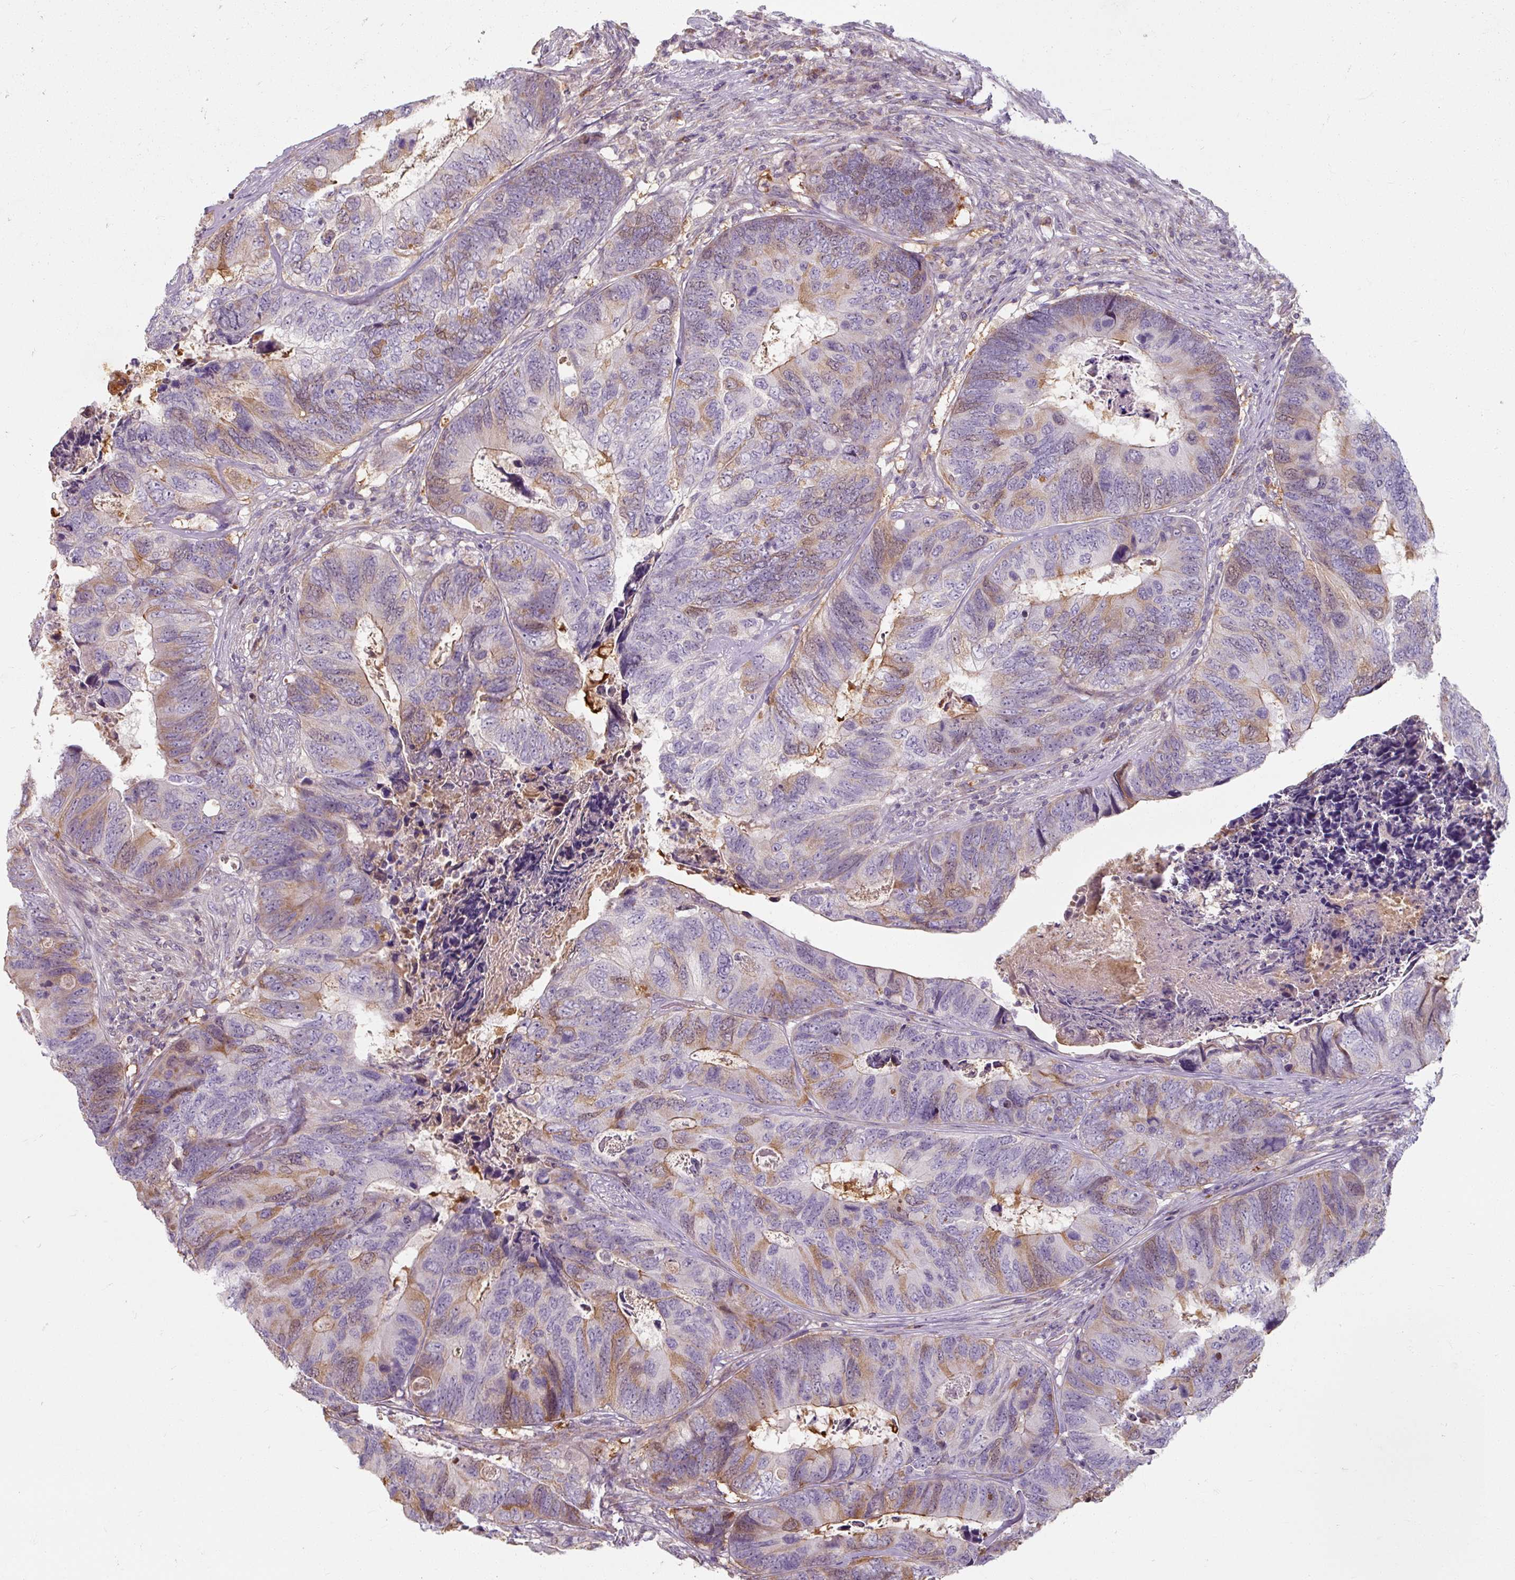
{"staining": {"intensity": "moderate", "quantity": "<25%", "location": "cytoplasmic/membranous"}, "tissue": "colorectal cancer", "cell_type": "Tumor cells", "image_type": "cancer", "snomed": [{"axis": "morphology", "description": "Adenocarcinoma, NOS"}, {"axis": "topography", "description": "Colon"}], "caption": "High-power microscopy captured an immunohistochemistry photomicrograph of colorectal cancer, revealing moderate cytoplasmic/membranous staining in about <25% of tumor cells.", "gene": "TSEN54", "patient": {"sex": "female", "age": 67}}